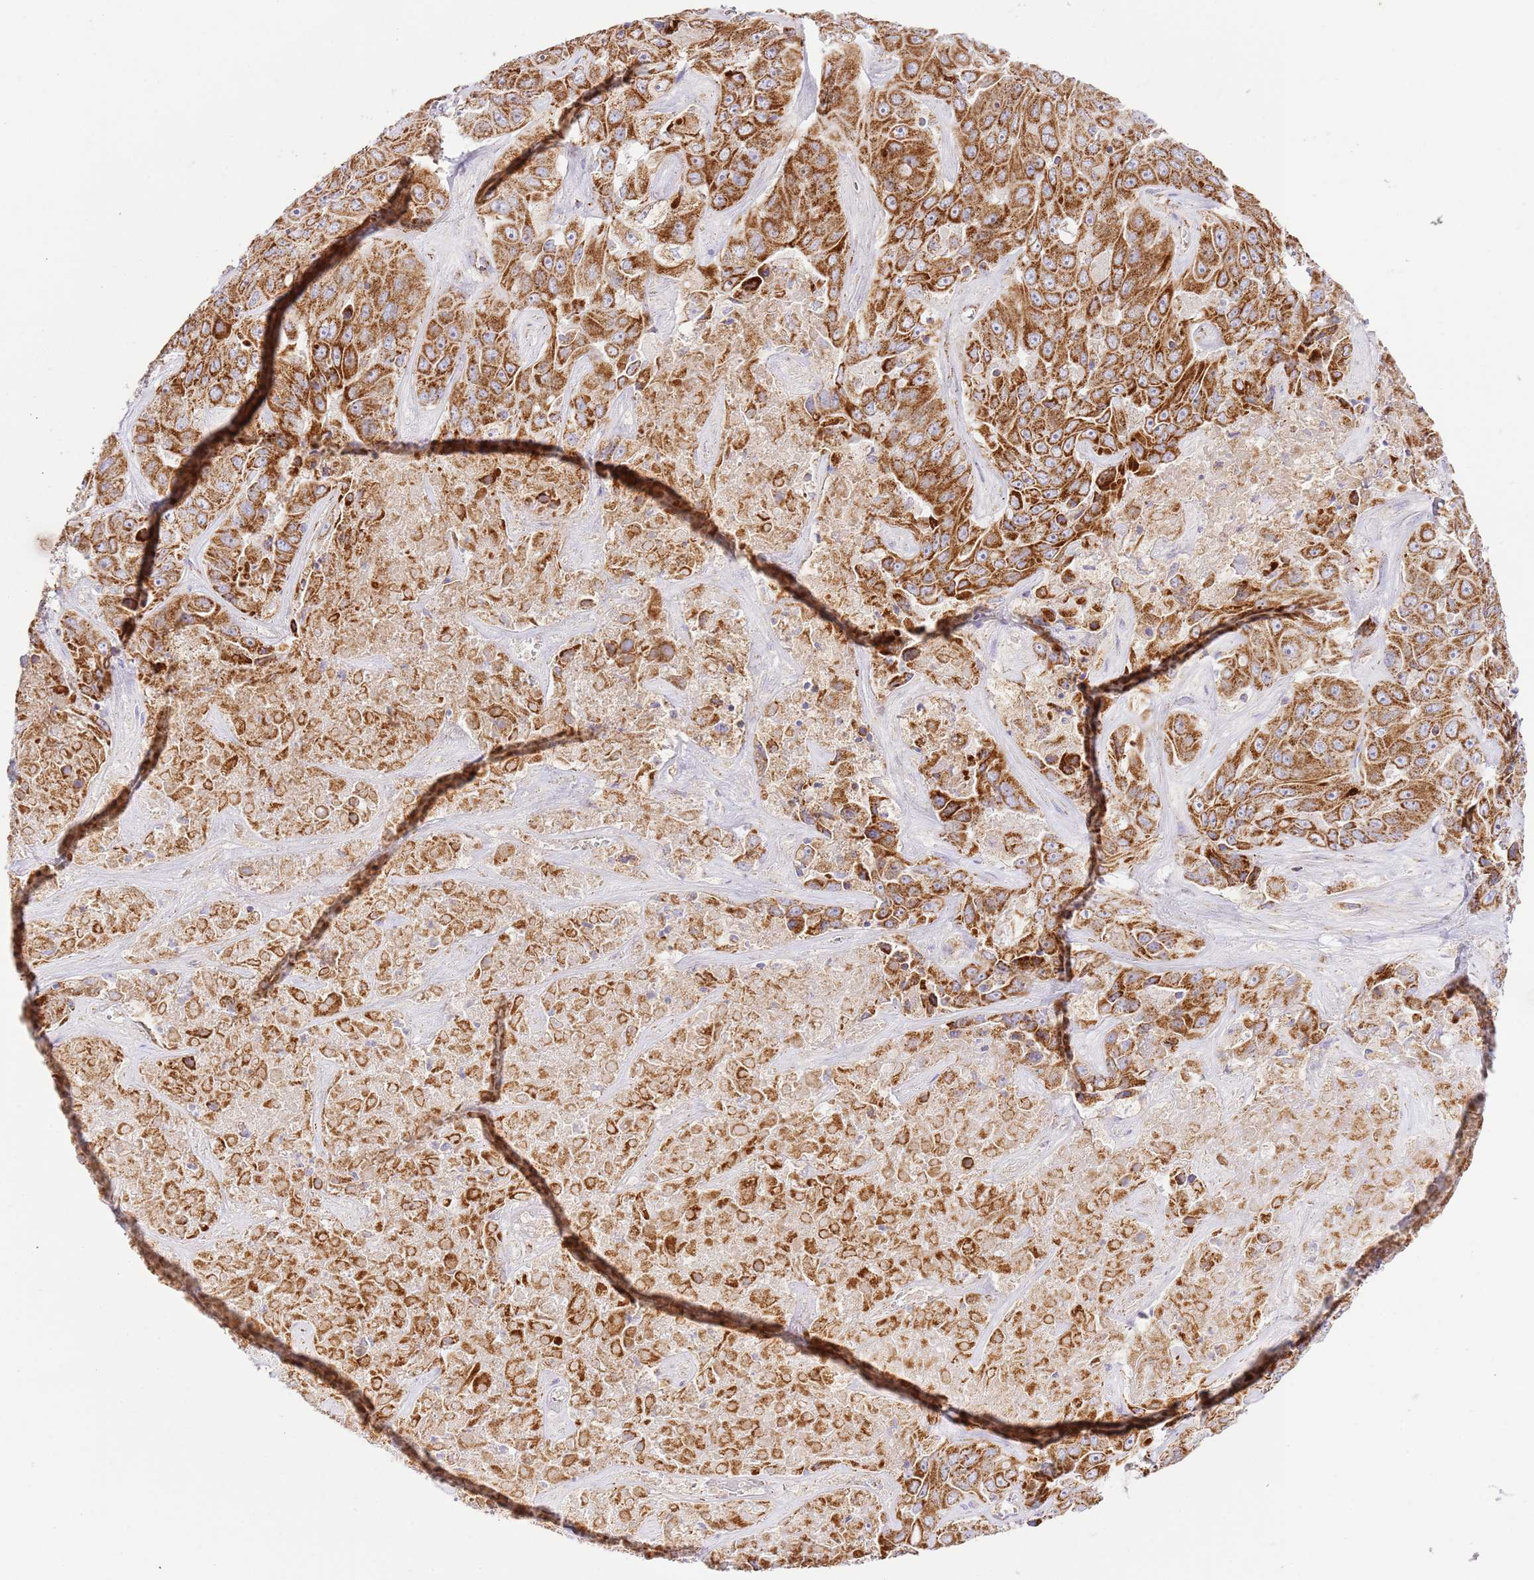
{"staining": {"intensity": "strong", "quantity": ">75%", "location": "cytoplasmic/membranous"}, "tissue": "liver cancer", "cell_type": "Tumor cells", "image_type": "cancer", "snomed": [{"axis": "morphology", "description": "Cholangiocarcinoma"}, {"axis": "topography", "description": "Liver"}], "caption": "Immunohistochemical staining of liver cholangiocarcinoma reveals strong cytoplasmic/membranous protein positivity in about >75% of tumor cells.", "gene": "ZBTB39", "patient": {"sex": "female", "age": 52}}